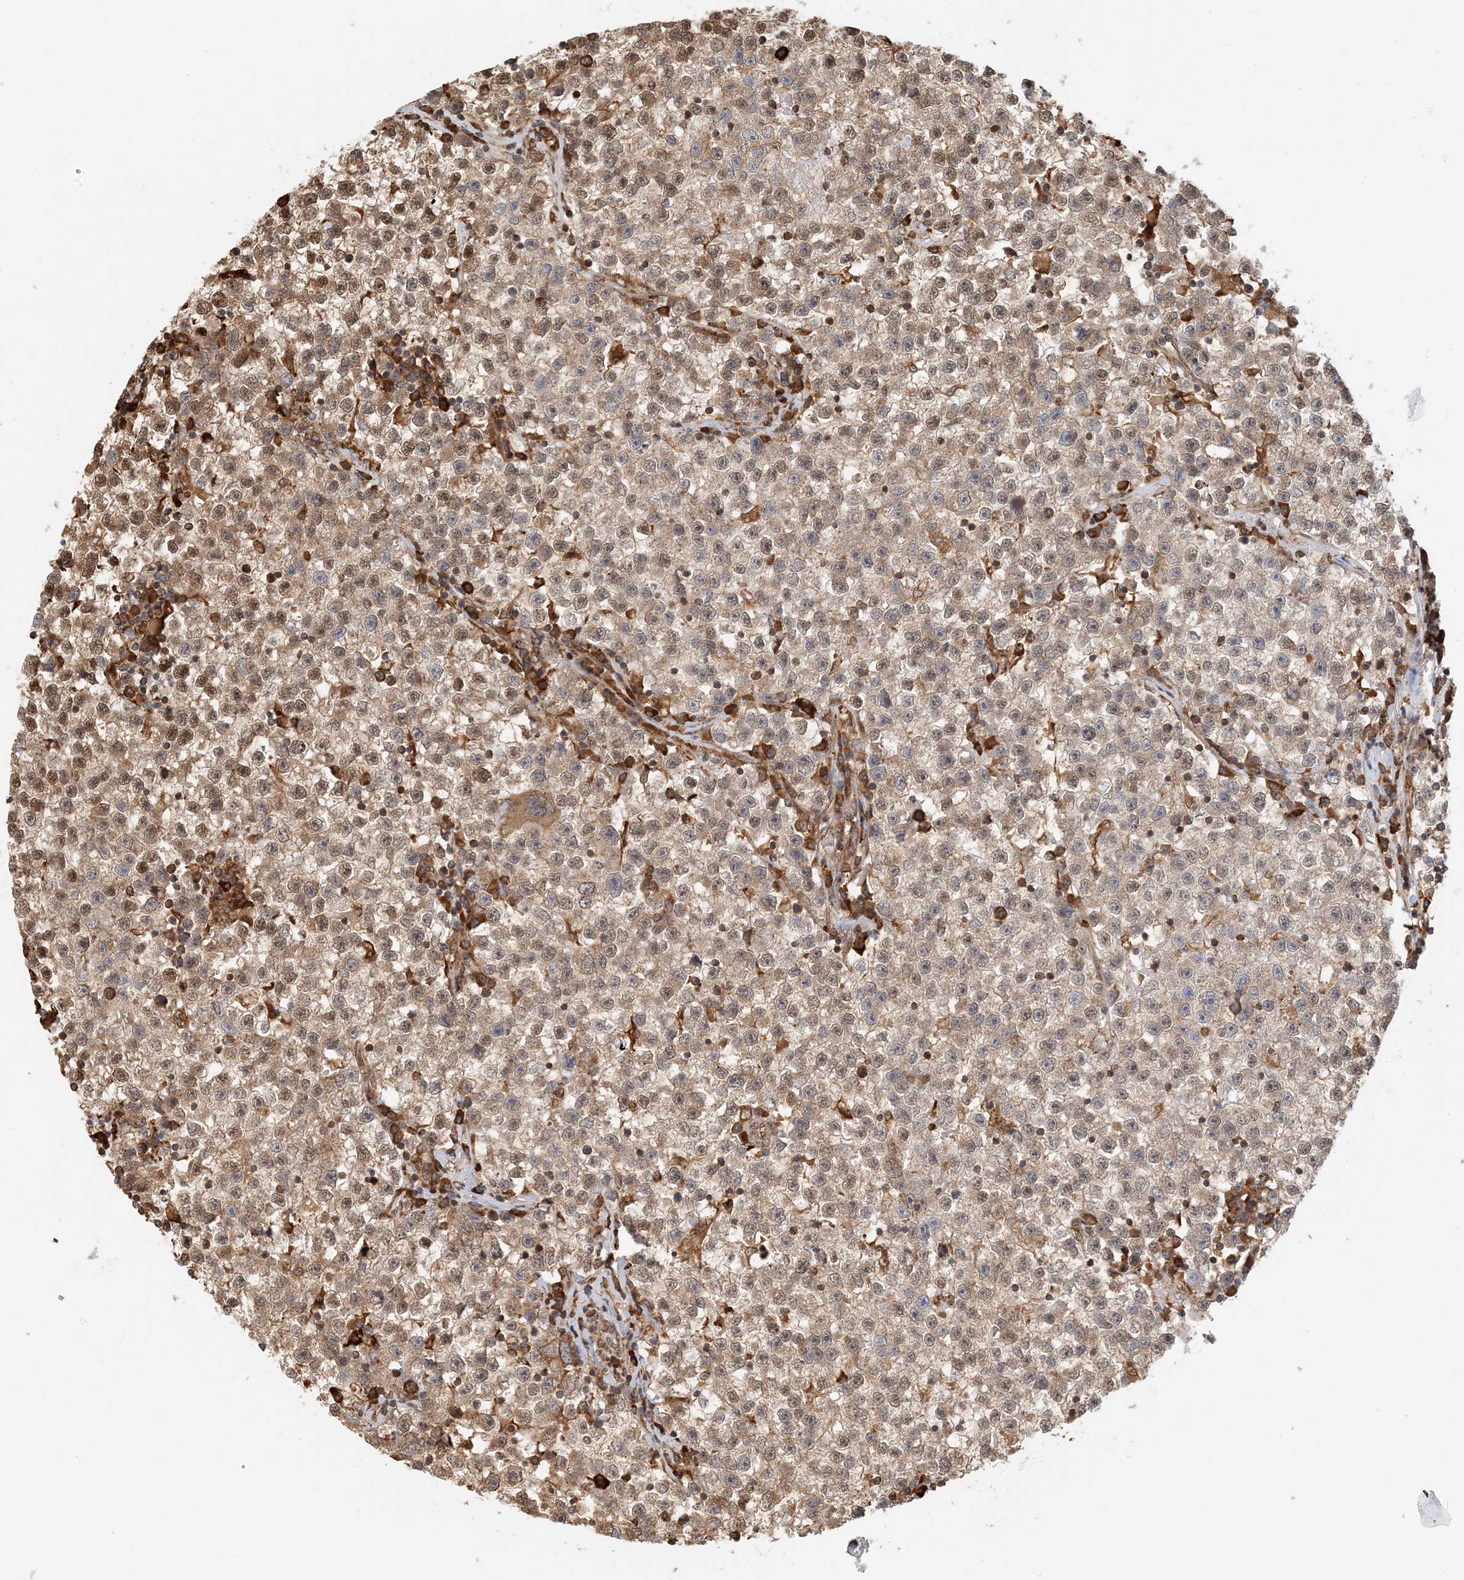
{"staining": {"intensity": "weak", "quantity": ">75%", "location": "cytoplasmic/membranous"}, "tissue": "testis cancer", "cell_type": "Tumor cells", "image_type": "cancer", "snomed": [{"axis": "morphology", "description": "Seminoma, NOS"}, {"axis": "topography", "description": "Testis"}], "caption": "Seminoma (testis) stained with a brown dye shows weak cytoplasmic/membranous positive expression in approximately >75% of tumor cells.", "gene": "HNMT", "patient": {"sex": "male", "age": 22}}